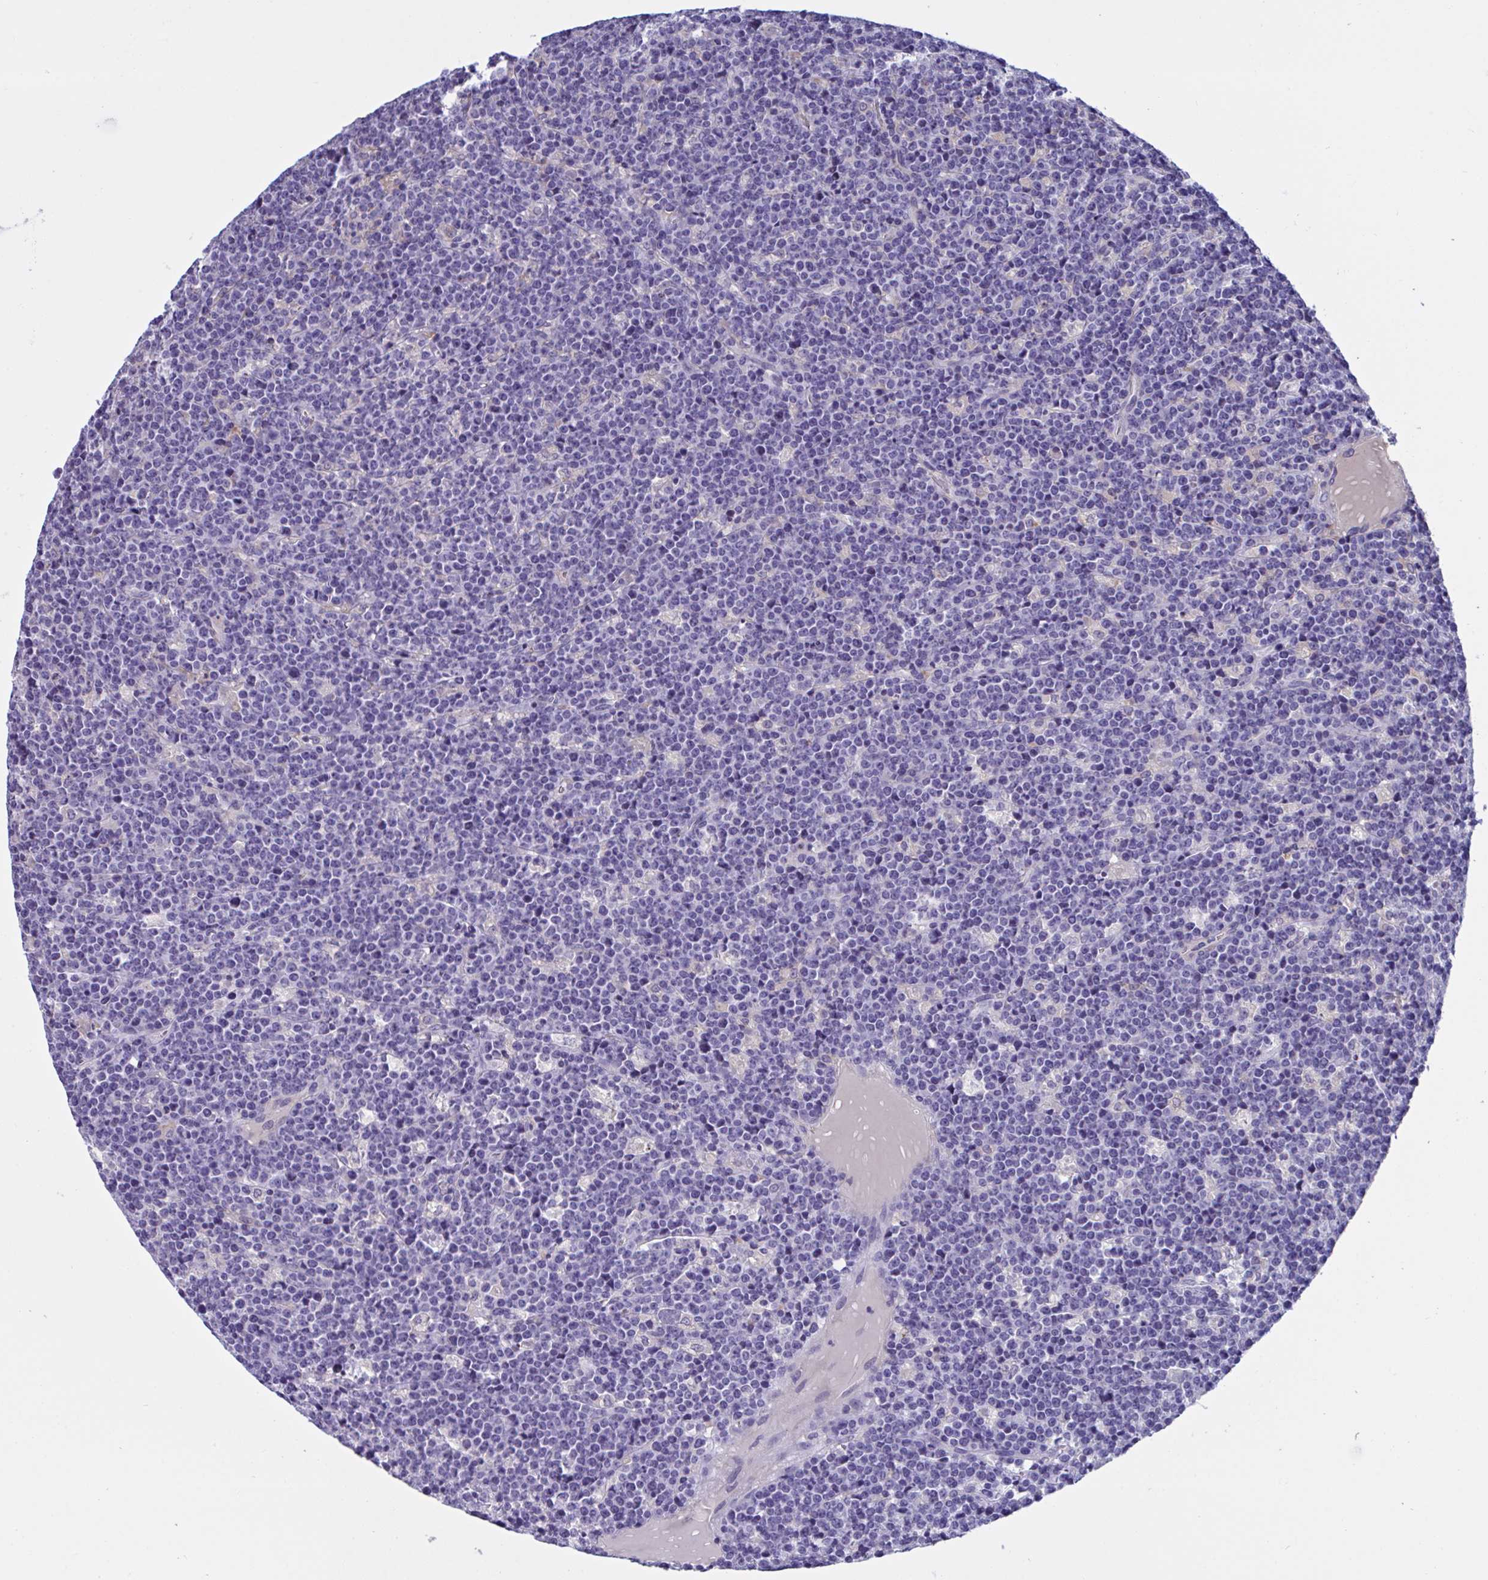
{"staining": {"intensity": "negative", "quantity": "none", "location": "none"}, "tissue": "lymphoma", "cell_type": "Tumor cells", "image_type": "cancer", "snomed": [{"axis": "morphology", "description": "Malignant lymphoma, non-Hodgkin's type, High grade"}, {"axis": "topography", "description": "Ovary"}], "caption": "Immunohistochemistry micrograph of human lymphoma stained for a protein (brown), which exhibits no expression in tumor cells.", "gene": "MS4A14", "patient": {"sex": "female", "age": 56}}